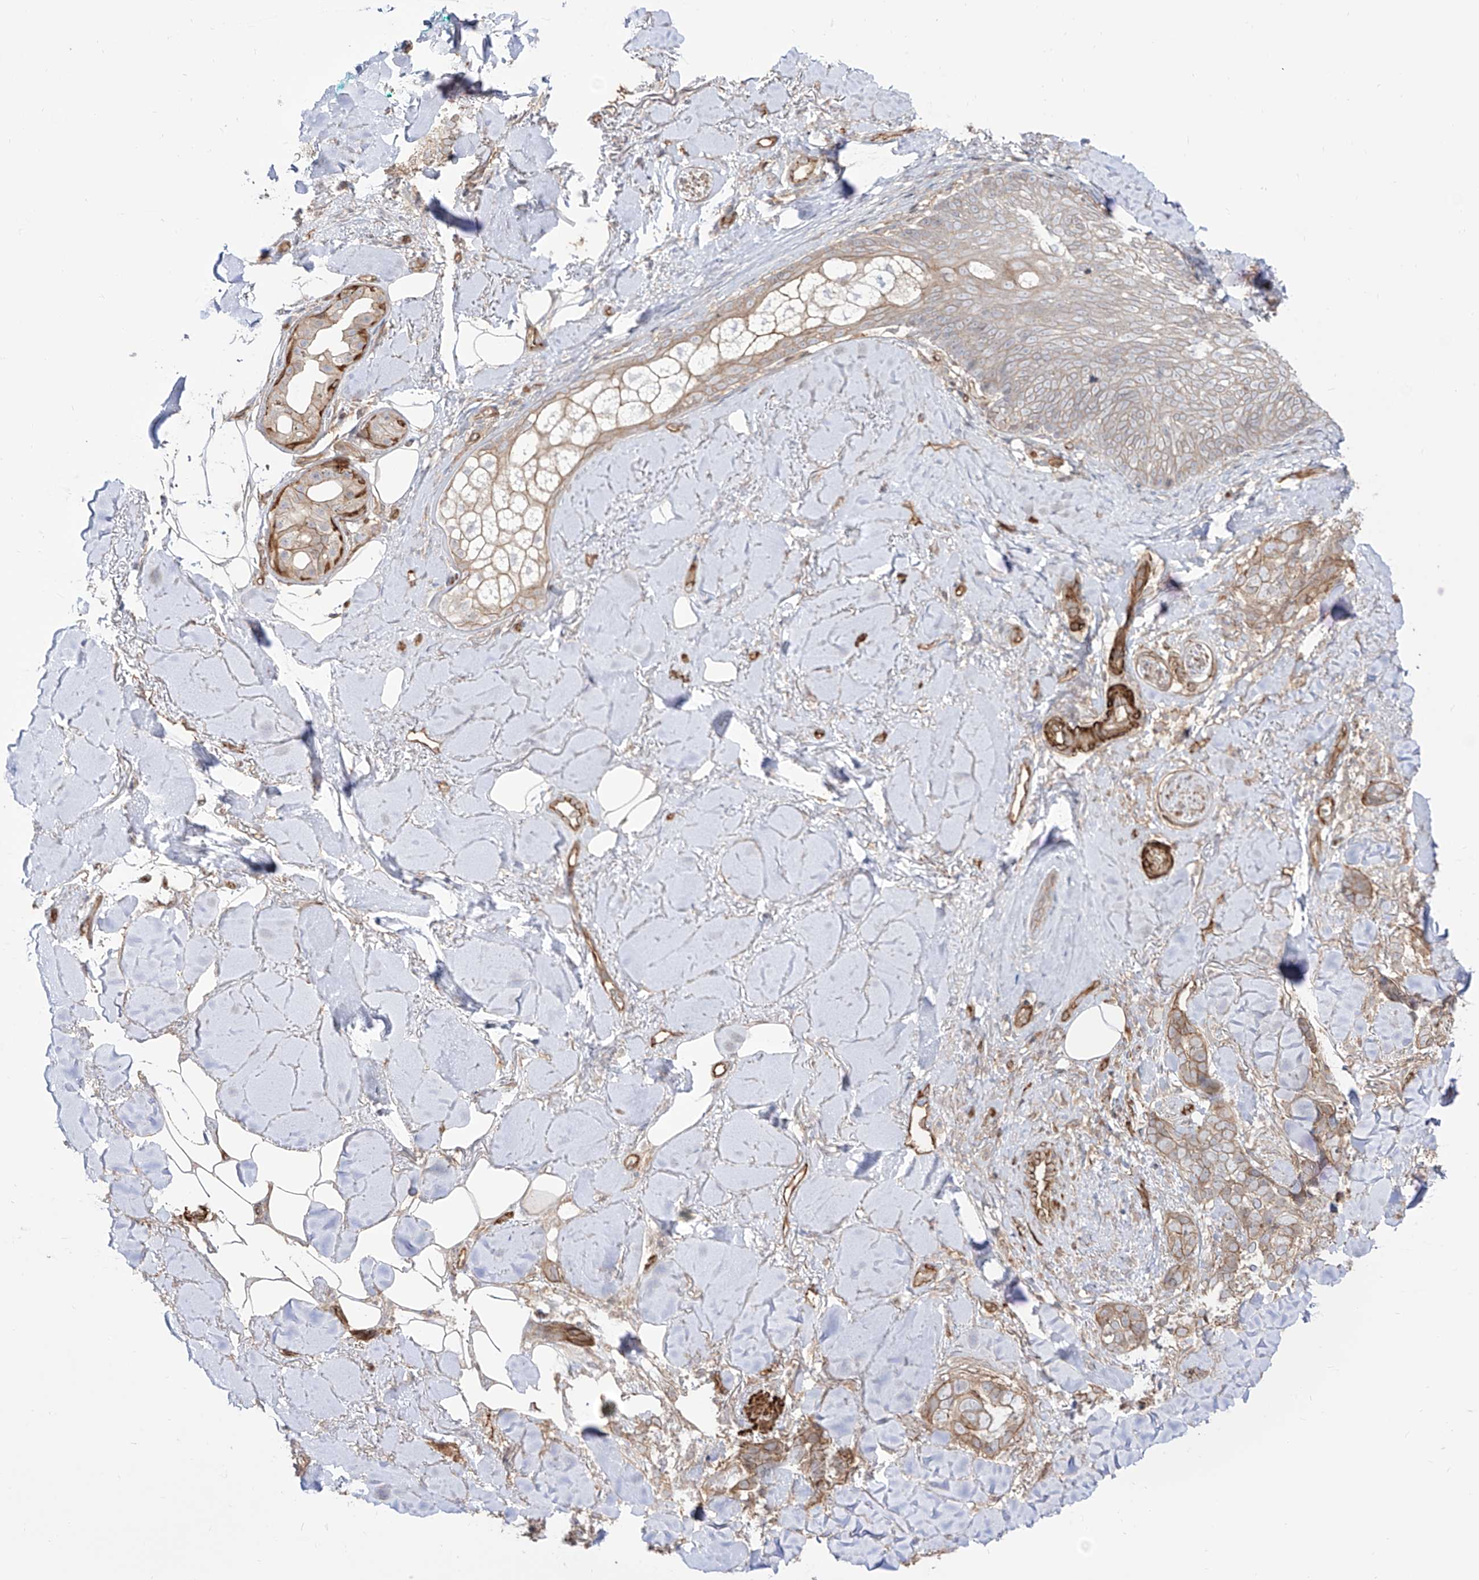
{"staining": {"intensity": "weak", "quantity": "<25%", "location": "cytoplasmic/membranous"}, "tissue": "skin cancer", "cell_type": "Tumor cells", "image_type": "cancer", "snomed": [{"axis": "morphology", "description": "Basal cell carcinoma"}, {"axis": "topography", "description": "Skin"}], "caption": "Immunohistochemical staining of skin cancer exhibits no significant staining in tumor cells.", "gene": "ZNF180", "patient": {"sex": "female", "age": 82}}